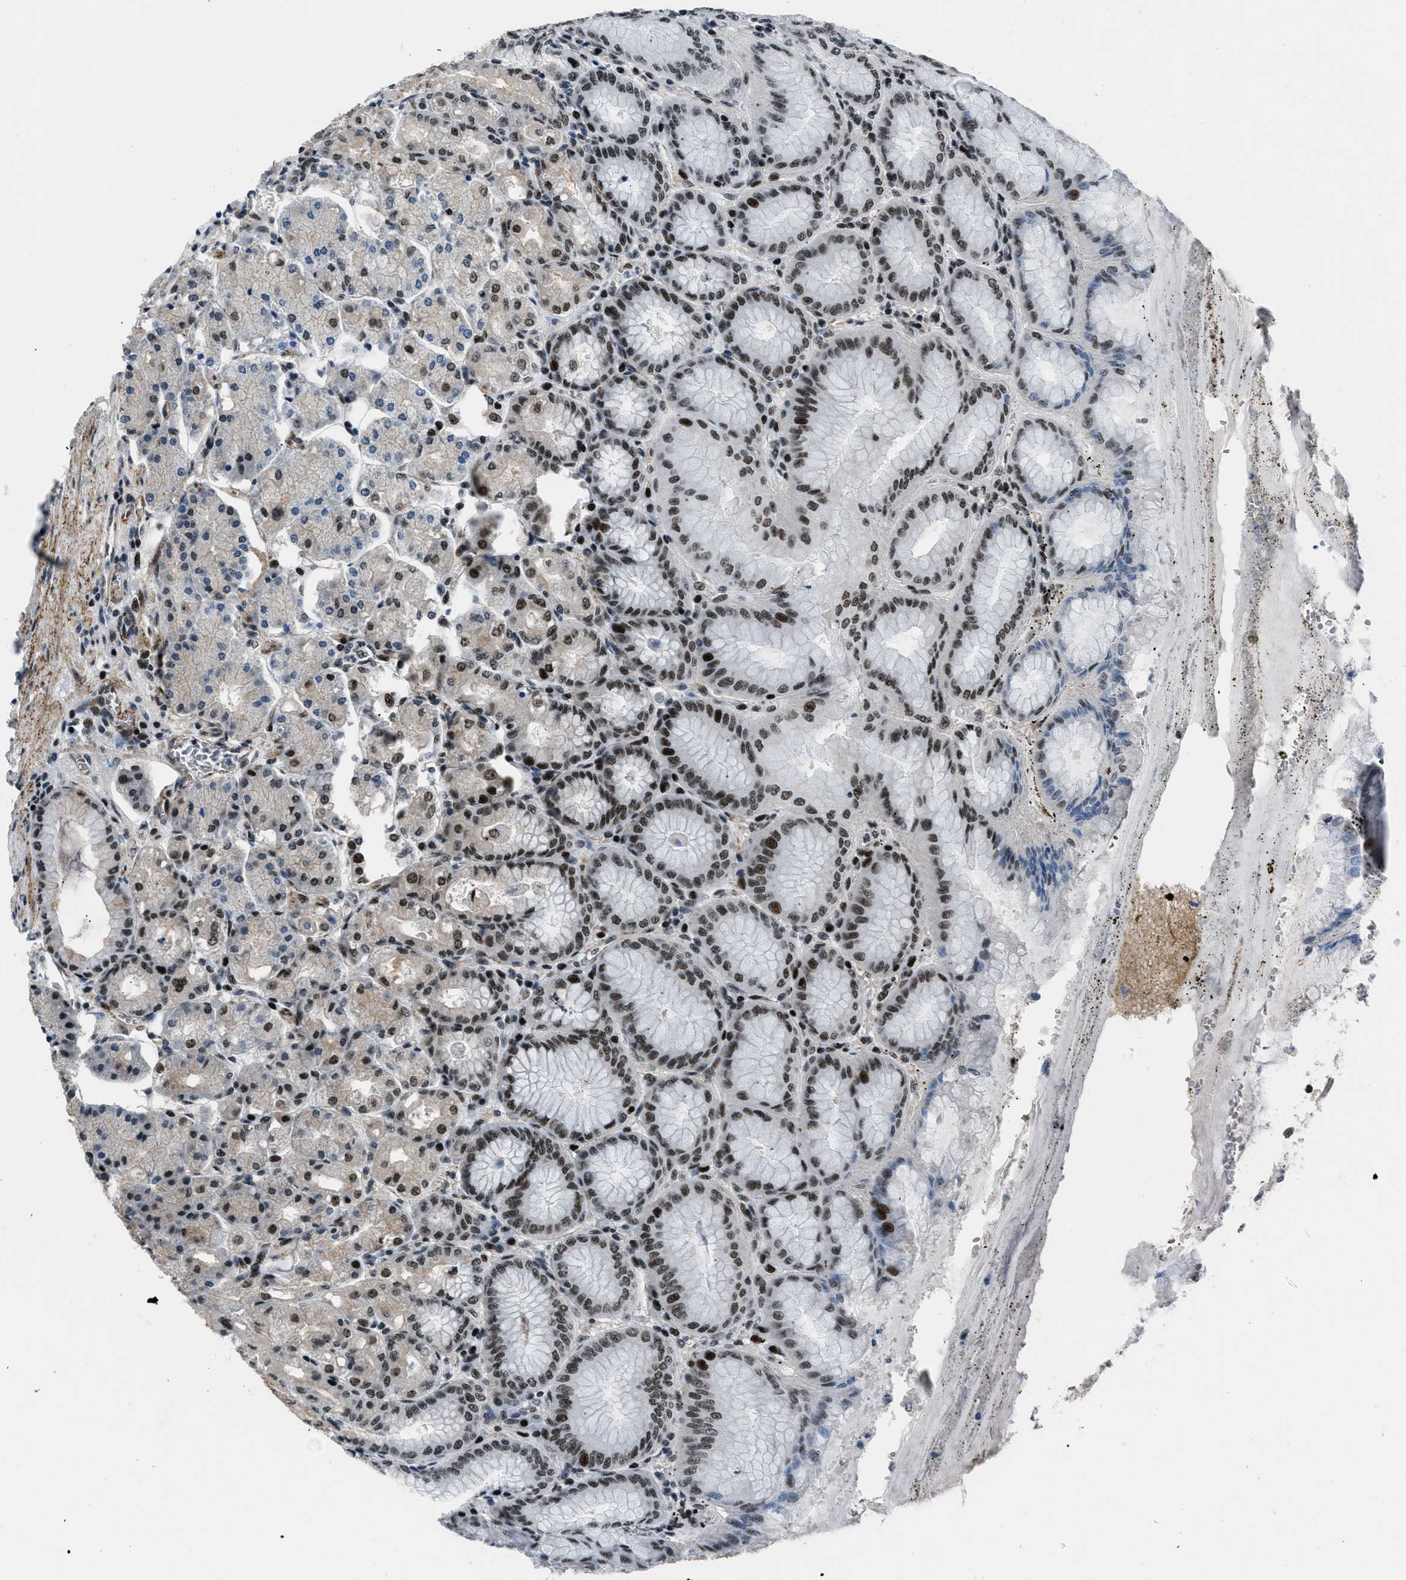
{"staining": {"intensity": "strong", "quantity": ">75%", "location": "cytoplasmic/membranous,nuclear"}, "tissue": "stomach", "cell_type": "Glandular cells", "image_type": "normal", "snomed": [{"axis": "morphology", "description": "Normal tissue, NOS"}, {"axis": "topography", "description": "Stomach, lower"}], "caption": "Protein positivity by immunohistochemistry demonstrates strong cytoplasmic/membranous,nuclear expression in about >75% of glandular cells in benign stomach.", "gene": "SMARCB1", "patient": {"sex": "male", "age": 71}}